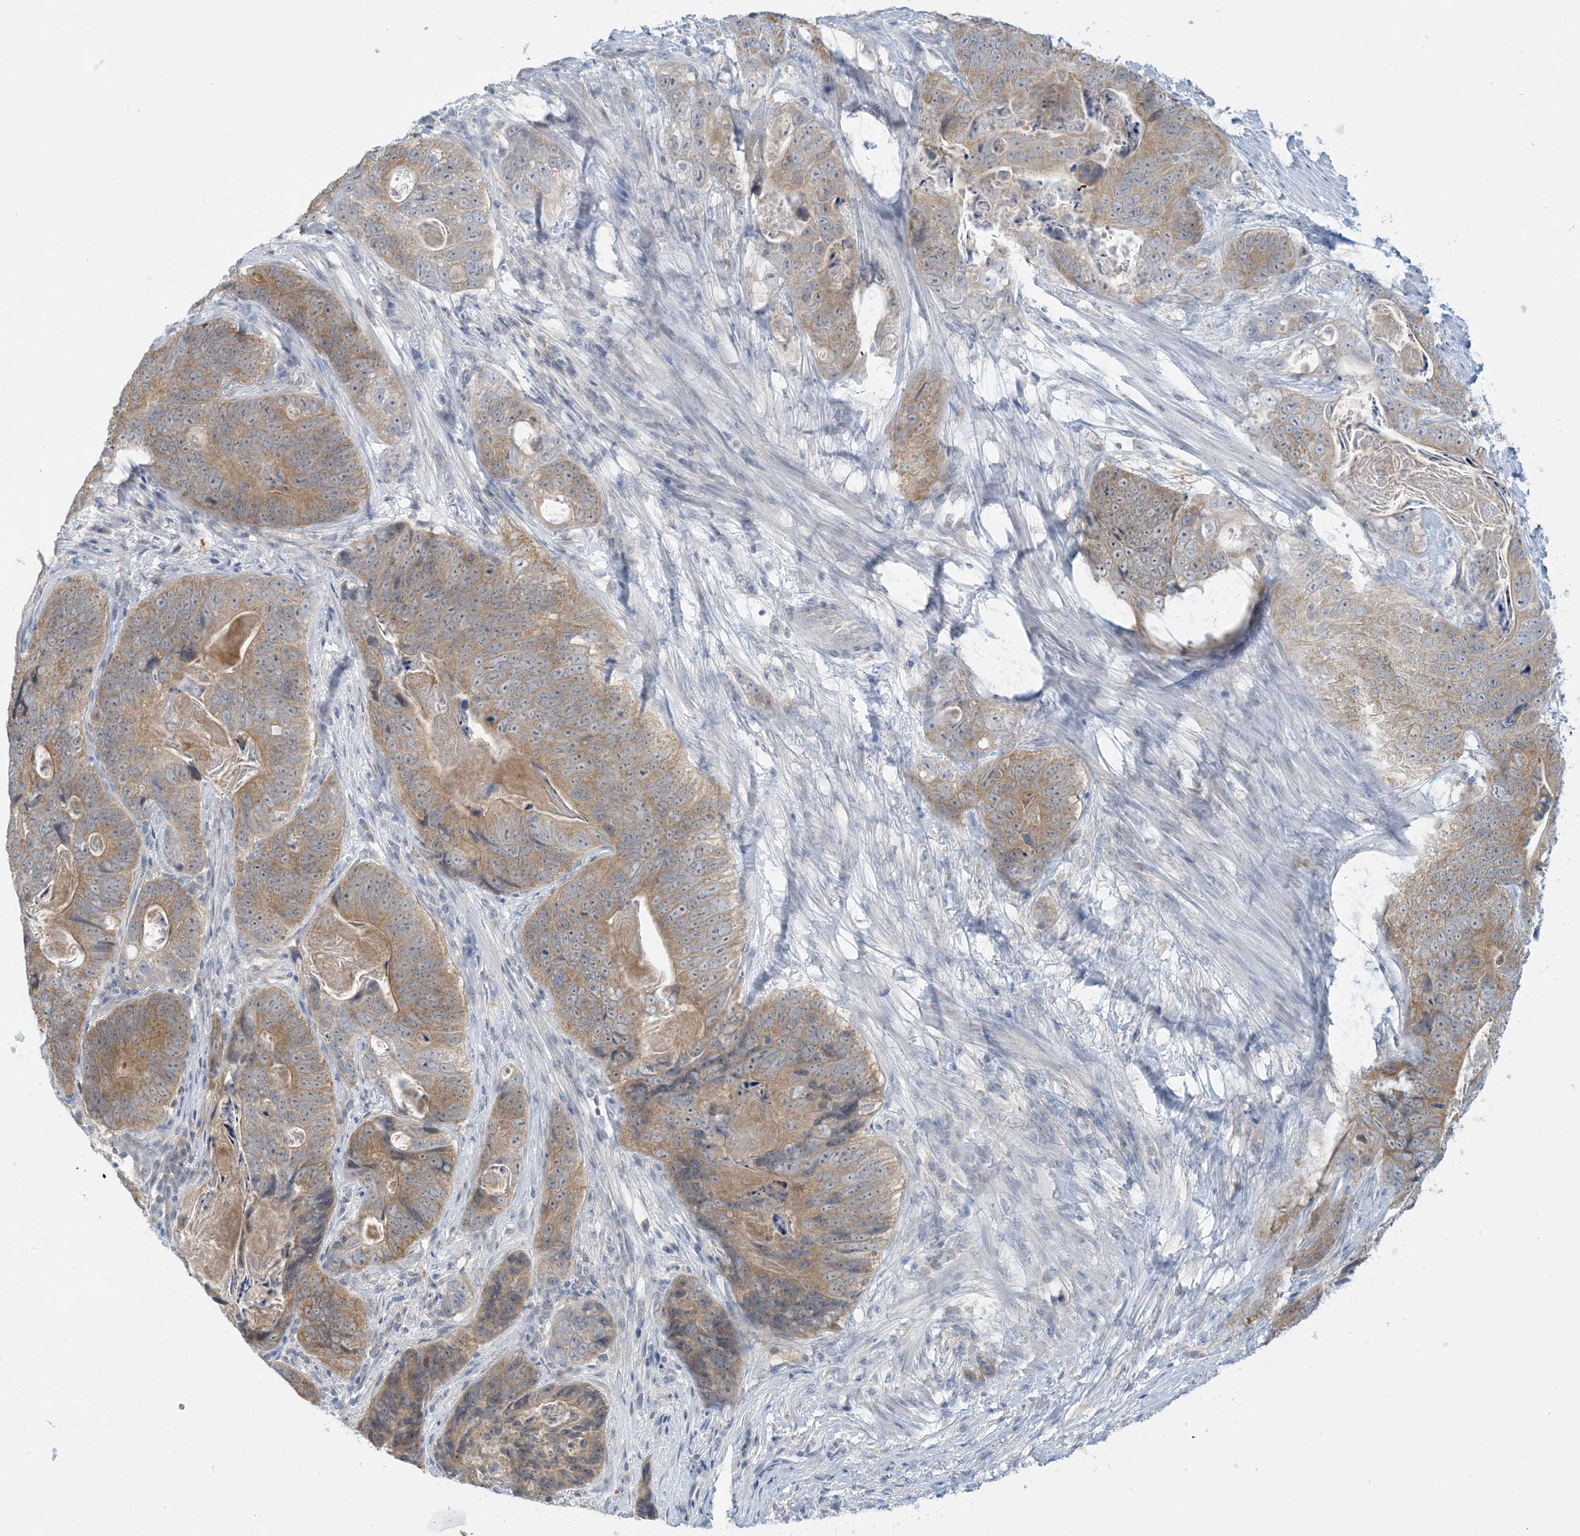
{"staining": {"intensity": "moderate", "quantity": ">75%", "location": "cytoplasmic/membranous"}, "tissue": "stomach cancer", "cell_type": "Tumor cells", "image_type": "cancer", "snomed": [{"axis": "morphology", "description": "Normal tissue, NOS"}, {"axis": "morphology", "description": "Adenocarcinoma, NOS"}, {"axis": "topography", "description": "Stomach"}], "caption": "Protein positivity by immunohistochemistry (IHC) reveals moderate cytoplasmic/membranous staining in about >75% of tumor cells in stomach cancer. (Brightfield microscopy of DAB IHC at high magnification).", "gene": "MRPS18A", "patient": {"sex": "female", "age": 89}}